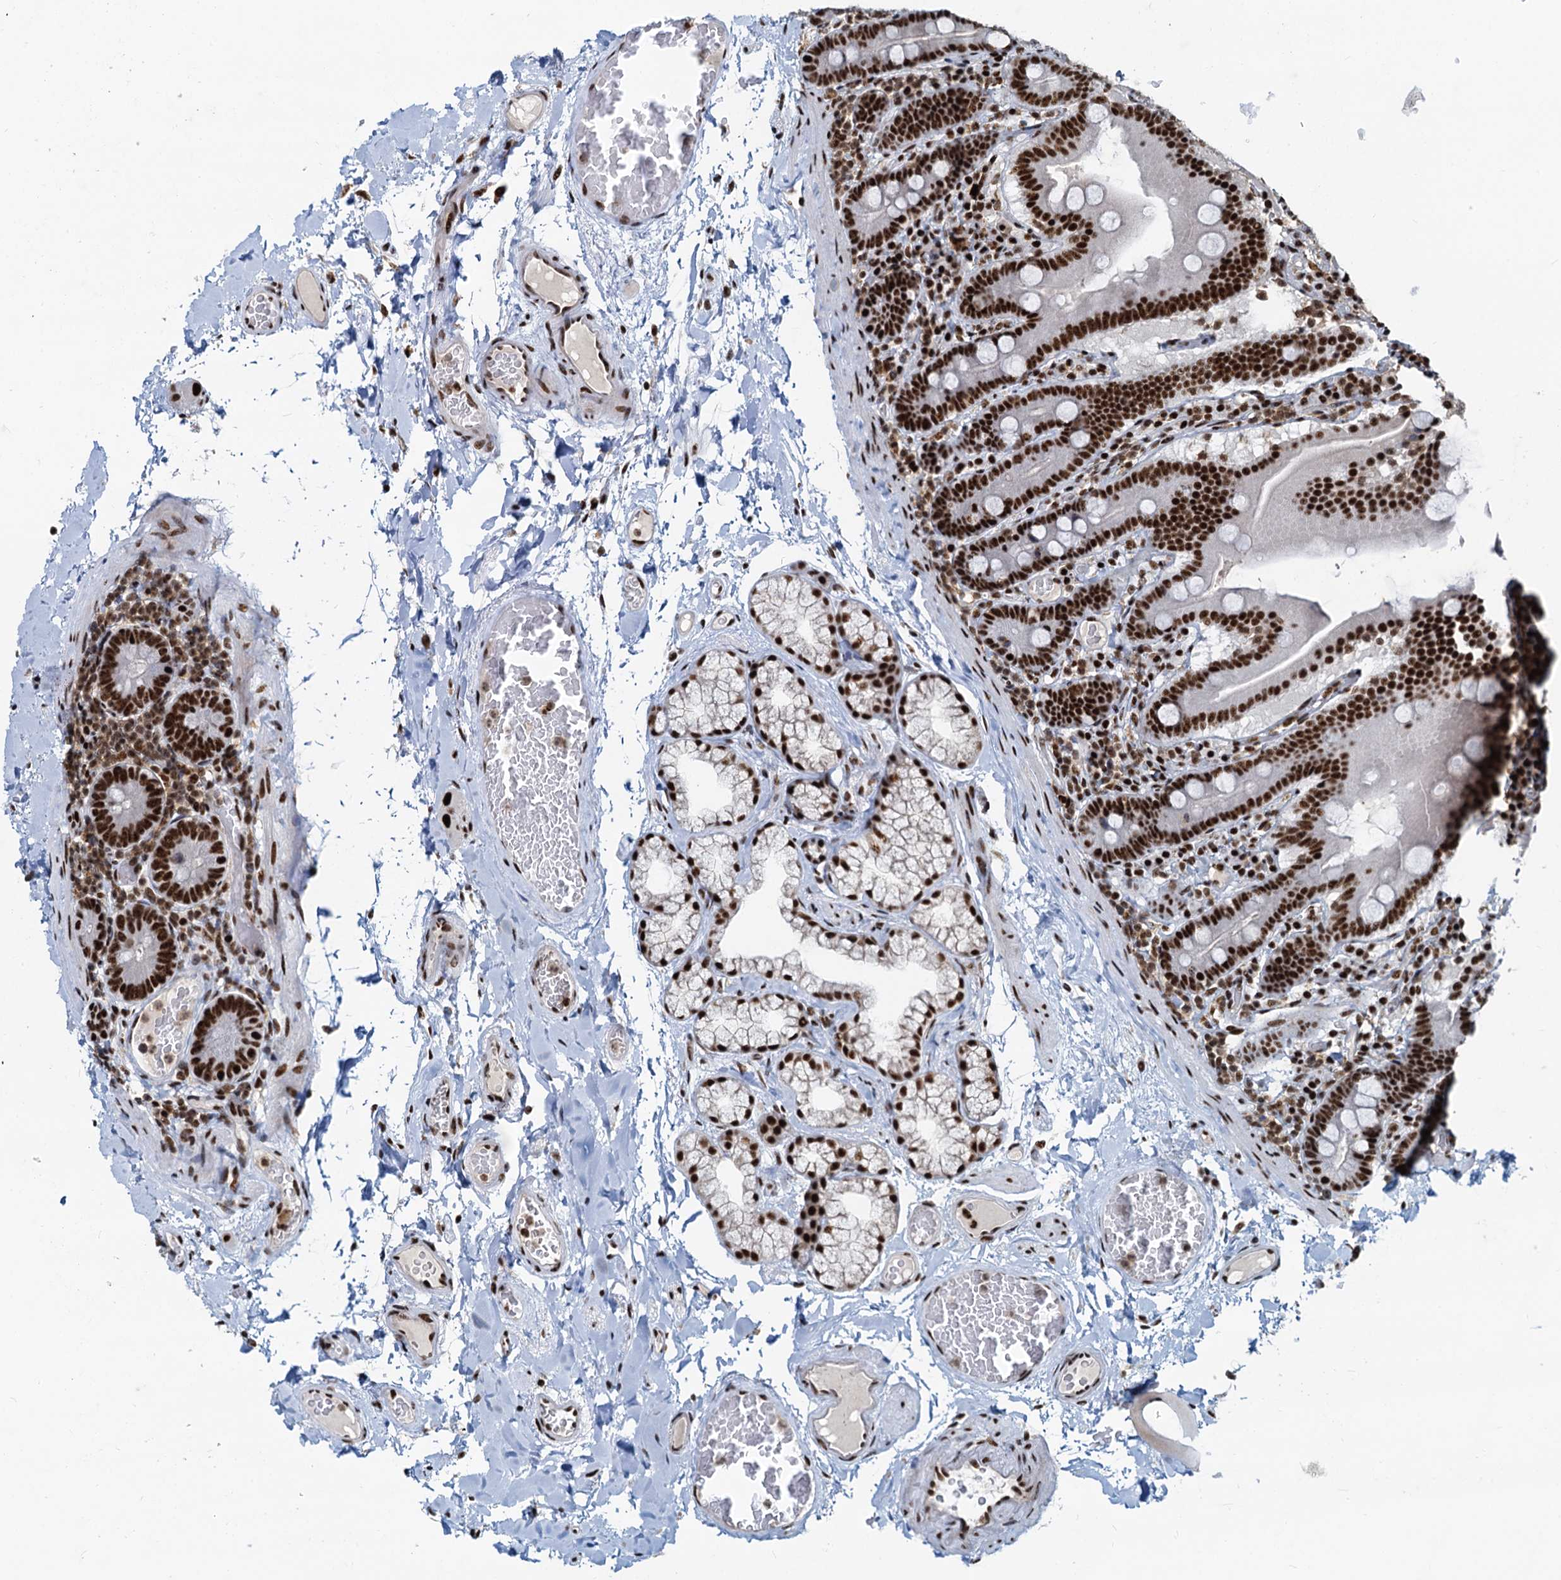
{"staining": {"intensity": "strong", "quantity": ">75%", "location": "nuclear"}, "tissue": "duodenum", "cell_type": "Glandular cells", "image_type": "normal", "snomed": [{"axis": "morphology", "description": "Normal tissue, NOS"}, {"axis": "topography", "description": "Duodenum"}], "caption": "The image displays a brown stain indicating the presence of a protein in the nuclear of glandular cells in duodenum. The protein is stained brown, and the nuclei are stained in blue (DAB (3,3'-diaminobenzidine) IHC with brightfield microscopy, high magnification).", "gene": "RBM26", "patient": {"sex": "male", "age": 55}}